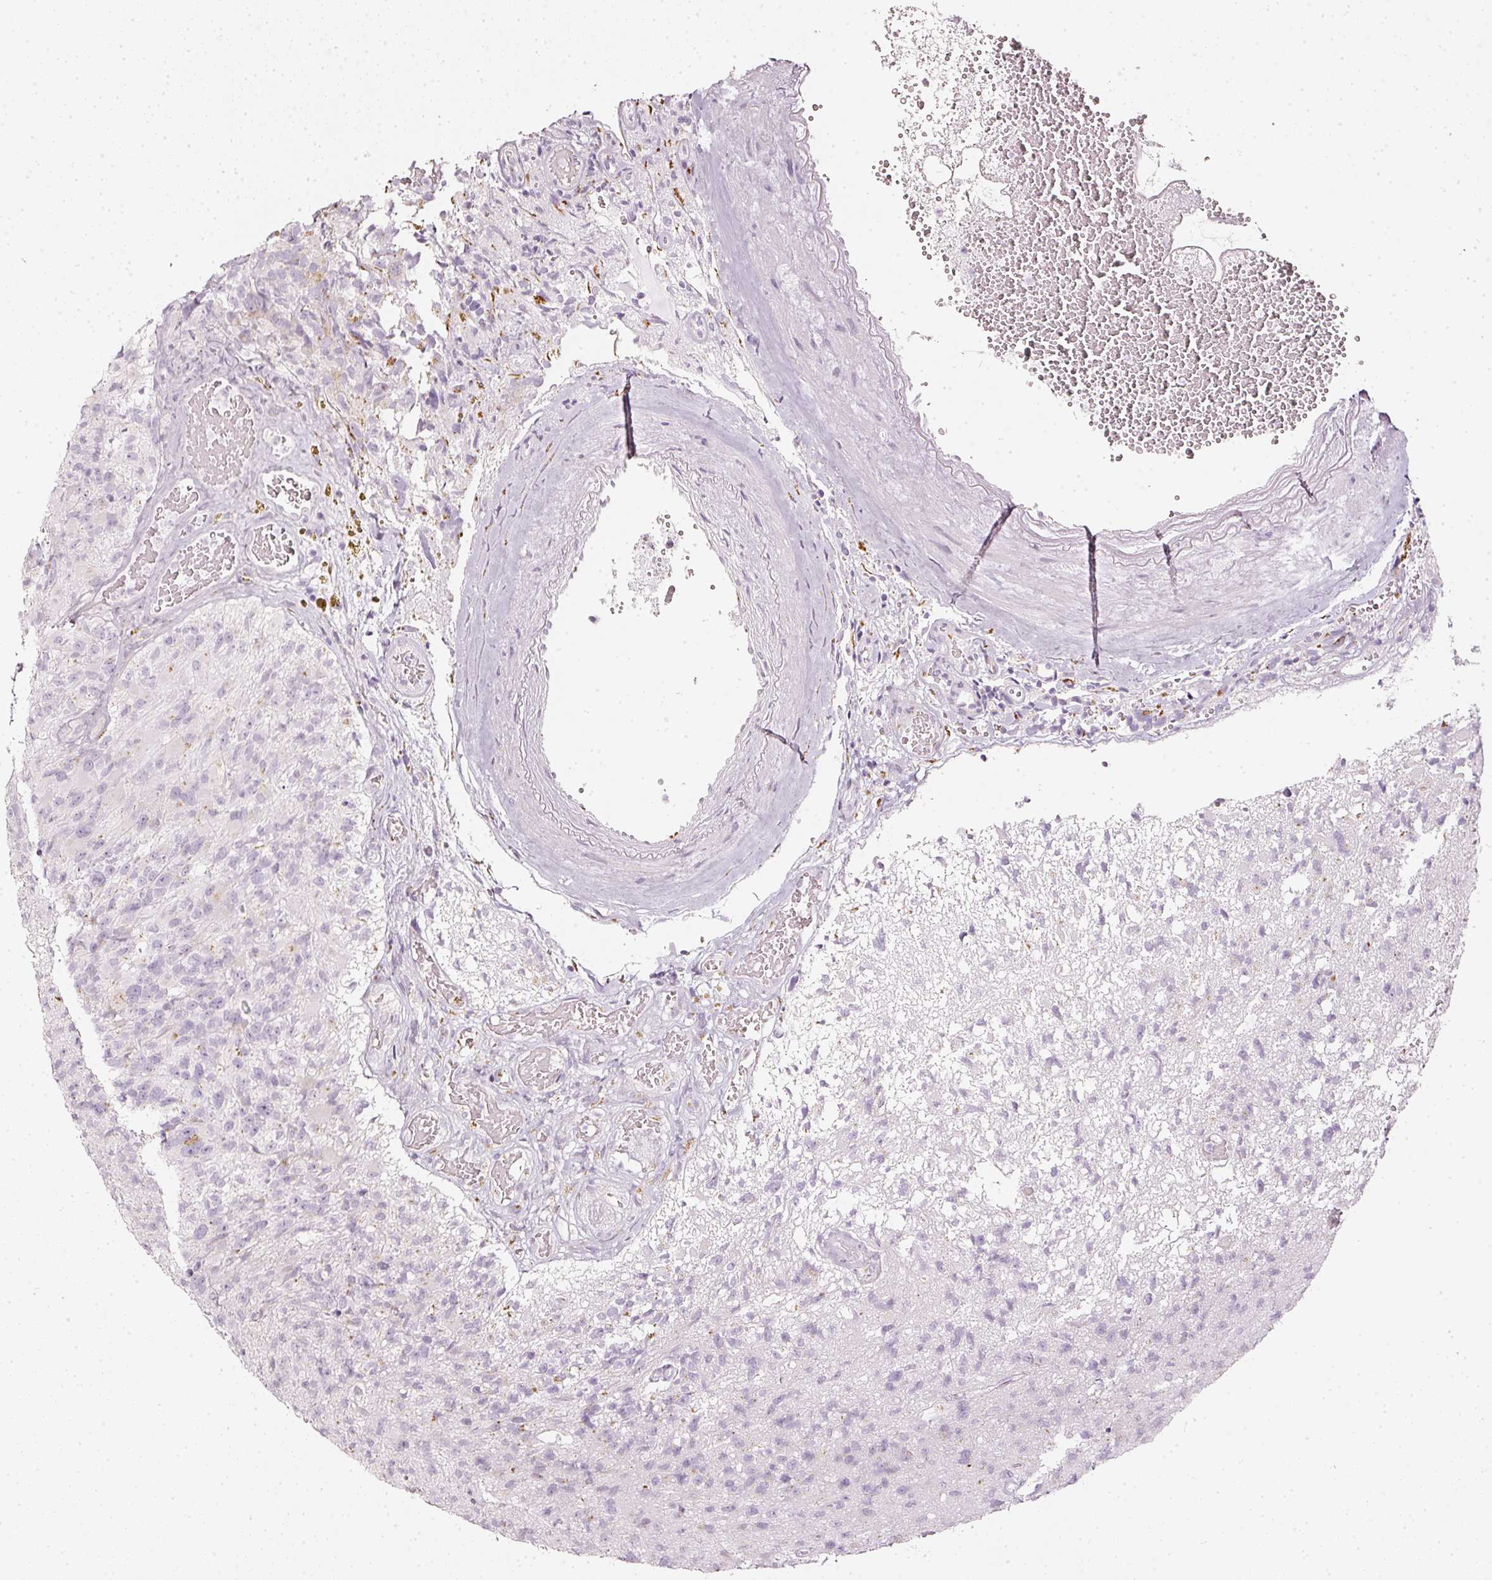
{"staining": {"intensity": "negative", "quantity": "none", "location": "none"}, "tissue": "glioma", "cell_type": "Tumor cells", "image_type": "cancer", "snomed": [{"axis": "morphology", "description": "Glioma, malignant, High grade"}, {"axis": "topography", "description": "Brain"}], "caption": "Immunohistochemistry image of human malignant high-grade glioma stained for a protein (brown), which demonstrates no positivity in tumor cells.", "gene": "SDF4", "patient": {"sex": "male", "age": 76}}